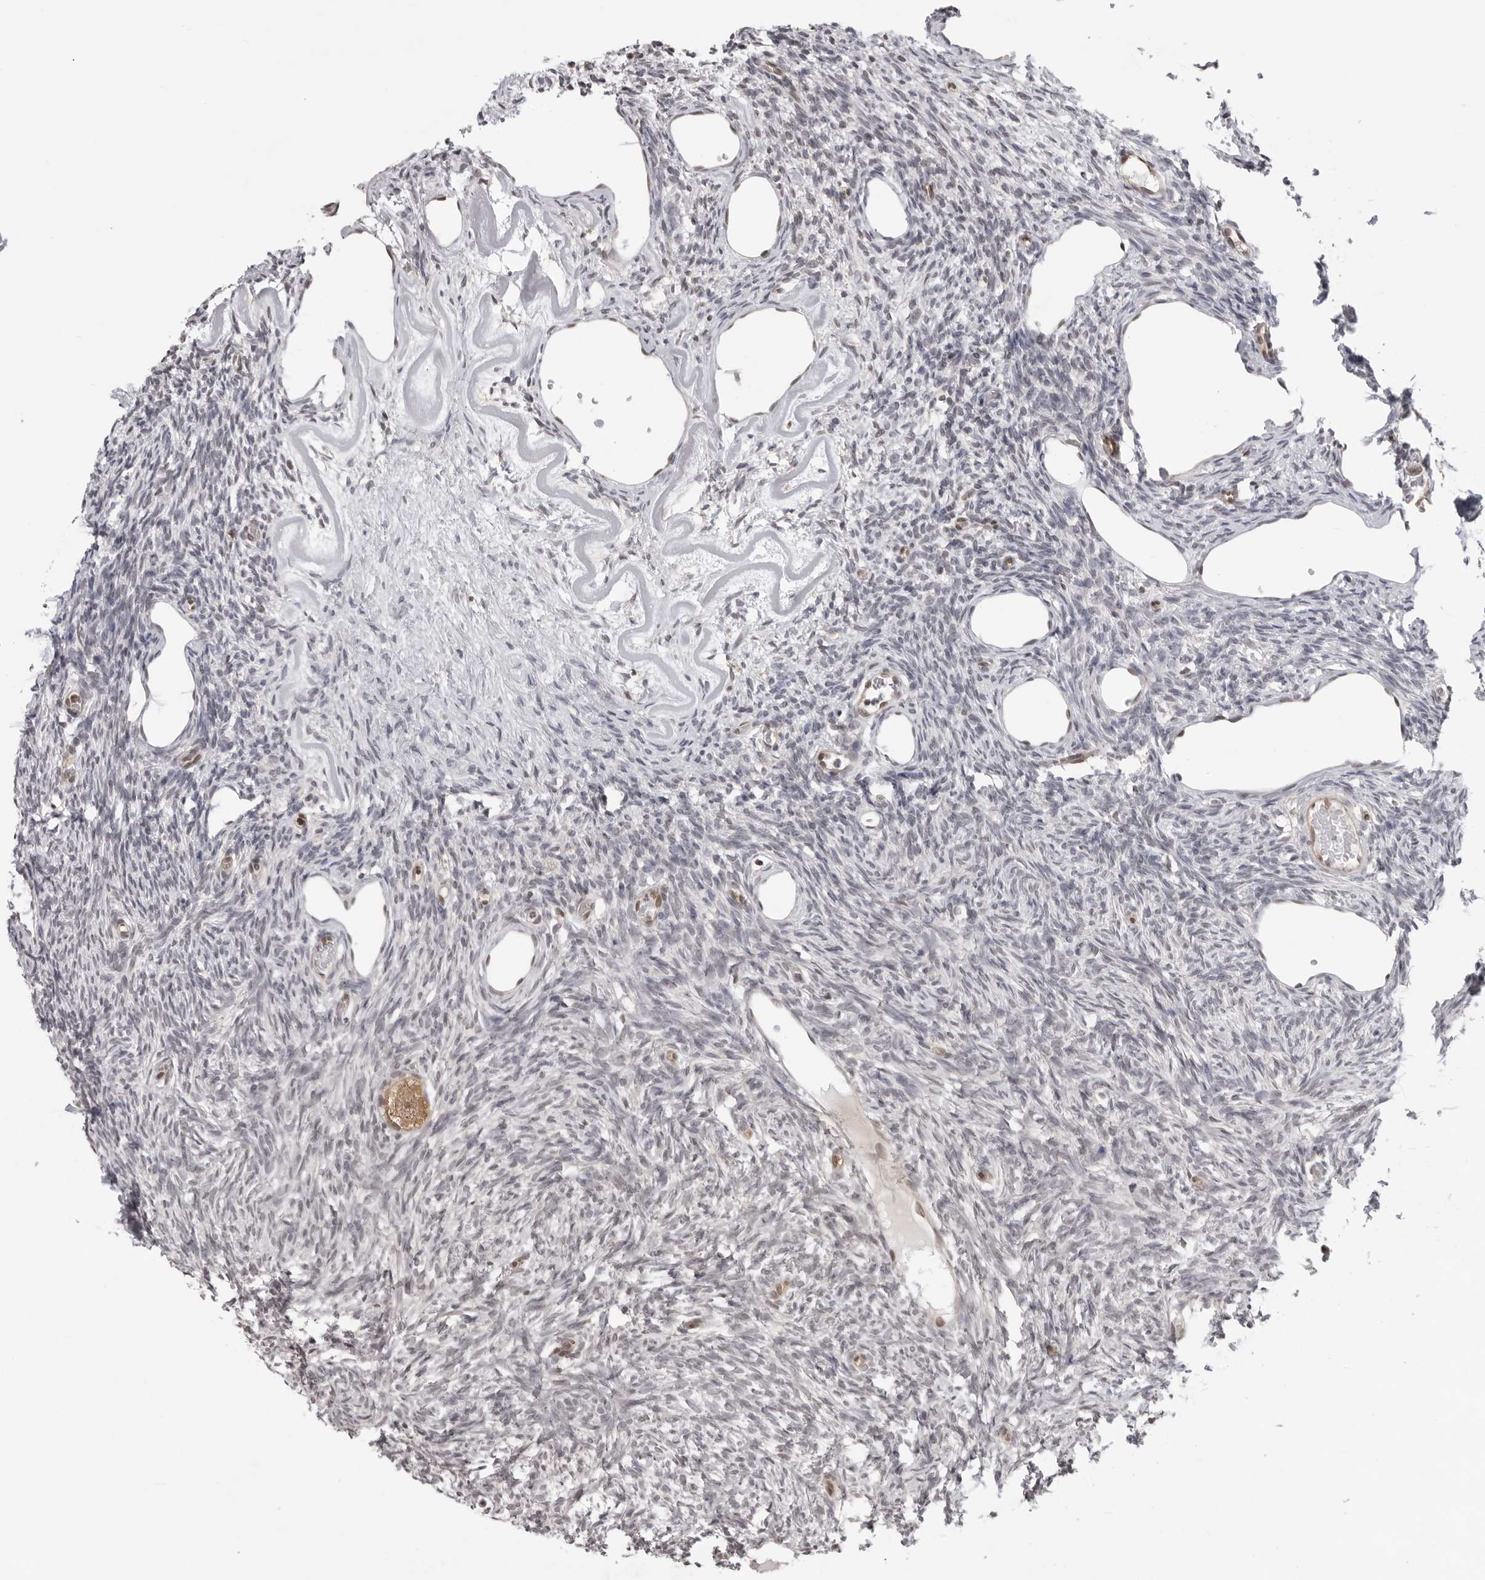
{"staining": {"intensity": "moderate", "quantity": ">75%", "location": "cytoplasmic/membranous"}, "tissue": "ovary", "cell_type": "Follicle cells", "image_type": "normal", "snomed": [{"axis": "morphology", "description": "Normal tissue, NOS"}, {"axis": "topography", "description": "Ovary"}], "caption": "Unremarkable ovary exhibits moderate cytoplasmic/membranous positivity in approximately >75% of follicle cells.", "gene": "CASP7", "patient": {"sex": "female", "age": 33}}